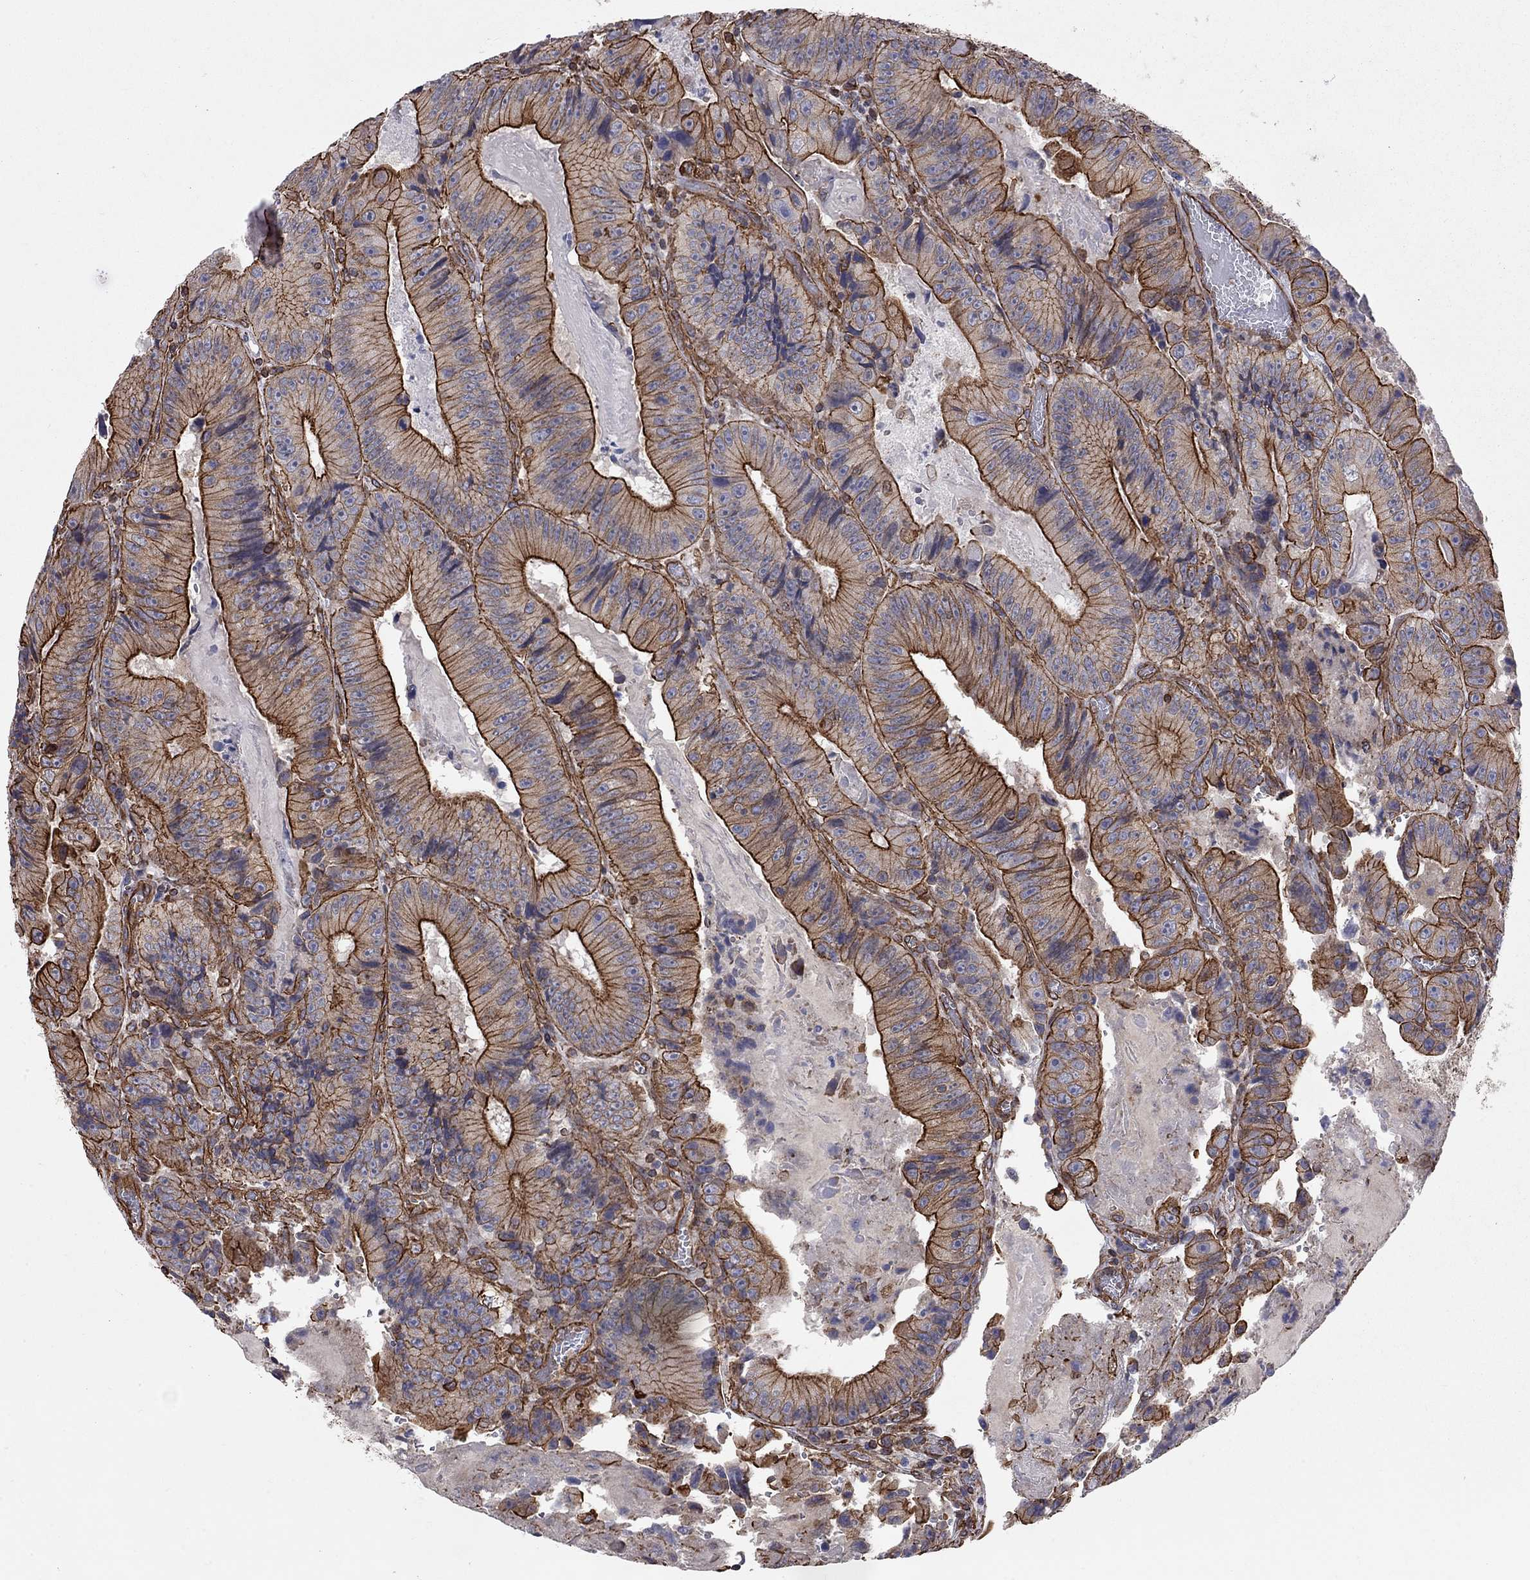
{"staining": {"intensity": "strong", "quantity": ">75%", "location": "cytoplasmic/membranous"}, "tissue": "colorectal cancer", "cell_type": "Tumor cells", "image_type": "cancer", "snomed": [{"axis": "morphology", "description": "Adenocarcinoma, NOS"}, {"axis": "topography", "description": "Colon"}], "caption": "Immunohistochemistry (IHC) (DAB) staining of human adenocarcinoma (colorectal) displays strong cytoplasmic/membranous protein expression in approximately >75% of tumor cells. (IHC, brightfield microscopy, high magnification).", "gene": "BICDL2", "patient": {"sex": "female", "age": 86}}